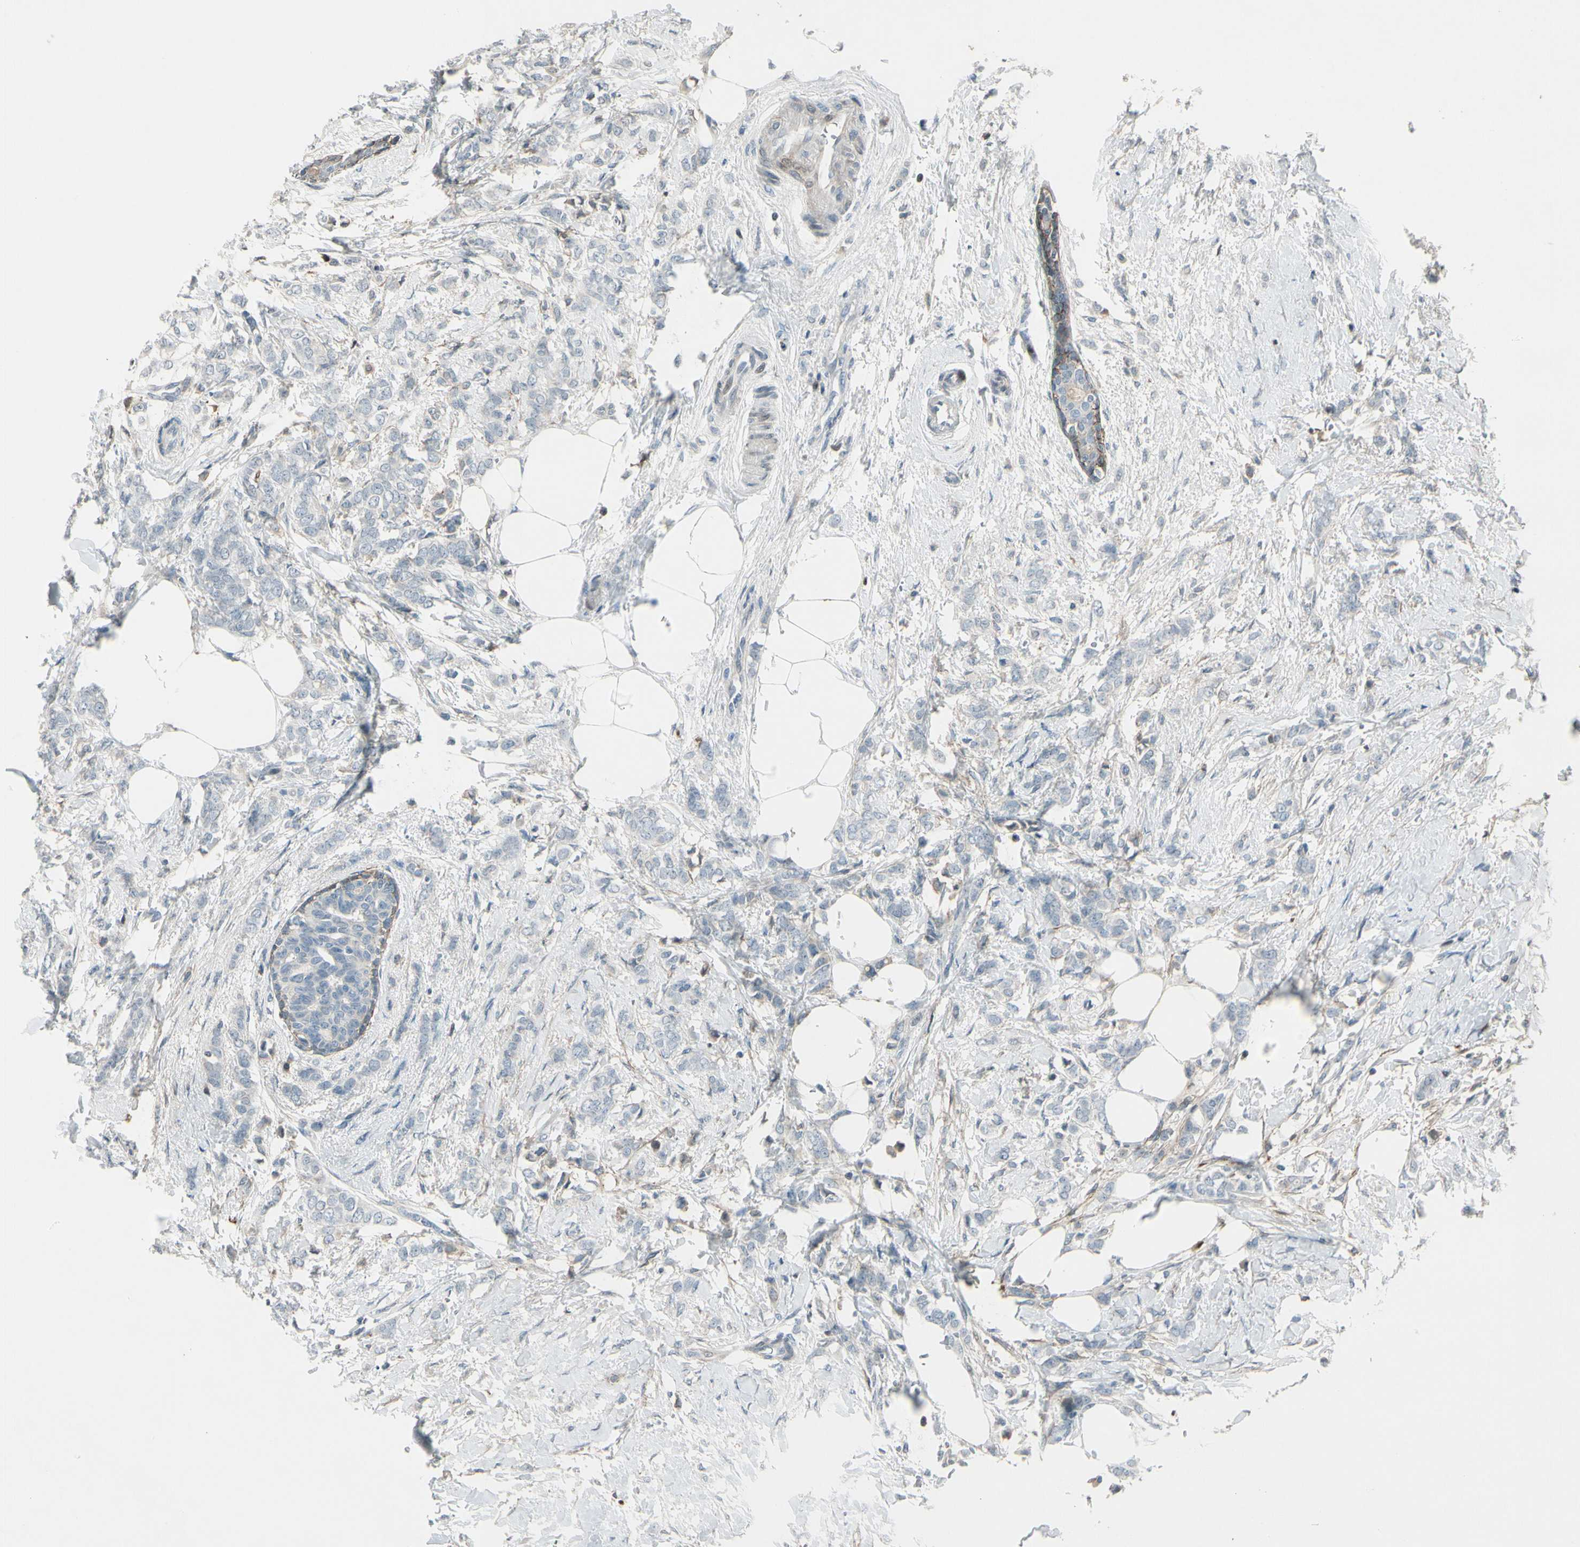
{"staining": {"intensity": "negative", "quantity": "none", "location": "none"}, "tissue": "breast cancer", "cell_type": "Tumor cells", "image_type": "cancer", "snomed": [{"axis": "morphology", "description": "Lobular carcinoma, in situ"}, {"axis": "morphology", "description": "Lobular carcinoma"}, {"axis": "topography", "description": "Breast"}], "caption": "This is an immunohistochemistry (IHC) photomicrograph of human breast lobular carcinoma. There is no expression in tumor cells.", "gene": "PDPN", "patient": {"sex": "female", "age": 41}}